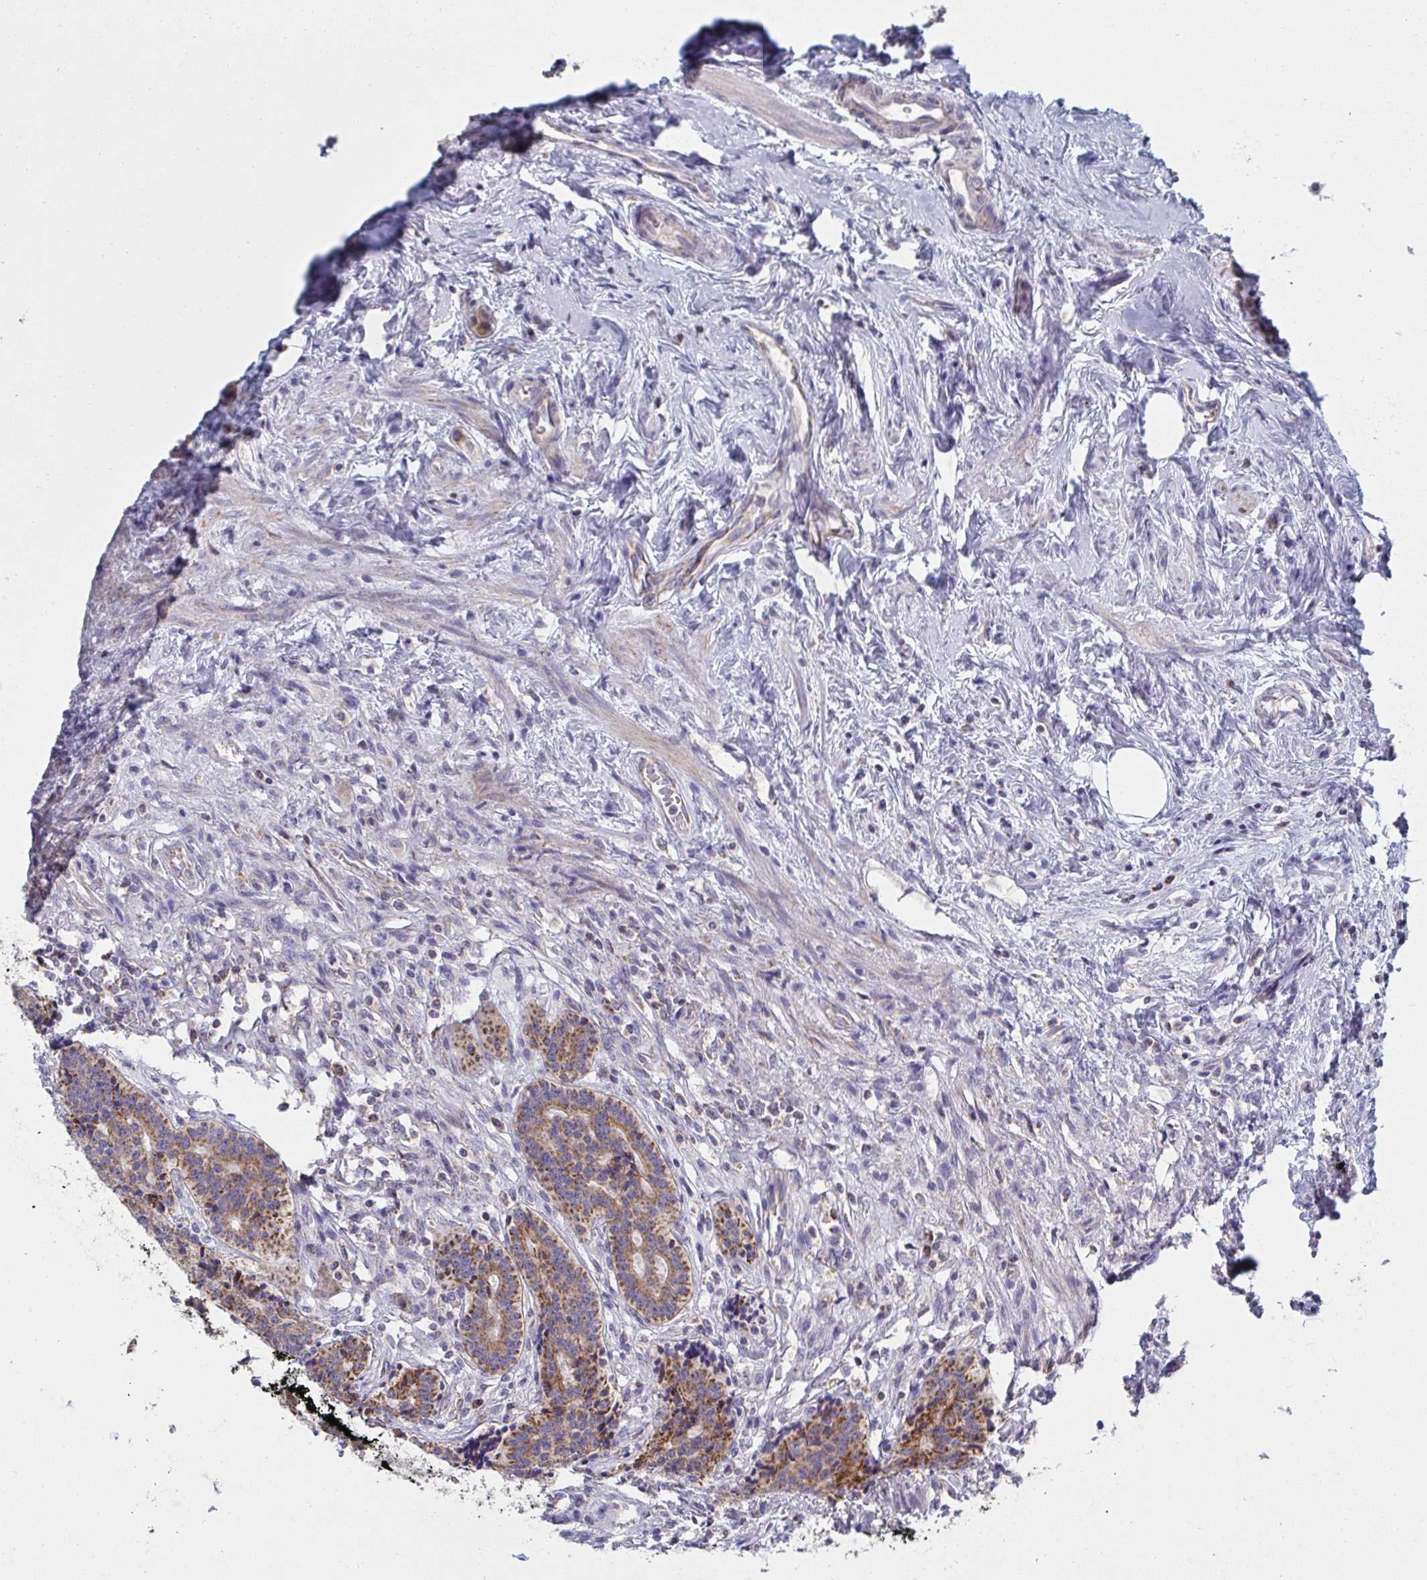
{"staining": {"intensity": "moderate", "quantity": ">75%", "location": "cytoplasmic/membranous"}, "tissue": "carcinoid", "cell_type": "Tumor cells", "image_type": "cancer", "snomed": [{"axis": "morphology", "description": "Carcinoid, malignant, NOS"}, {"axis": "topography", "description": "Small intestine"}], "caption": "An image of carcinoid stained for a protein reveals moderate cytoplasmic/membranous brown staining in tumor cells.", "gene": "NDUFA7", "patient": {"sex": "female", "age": 73}}